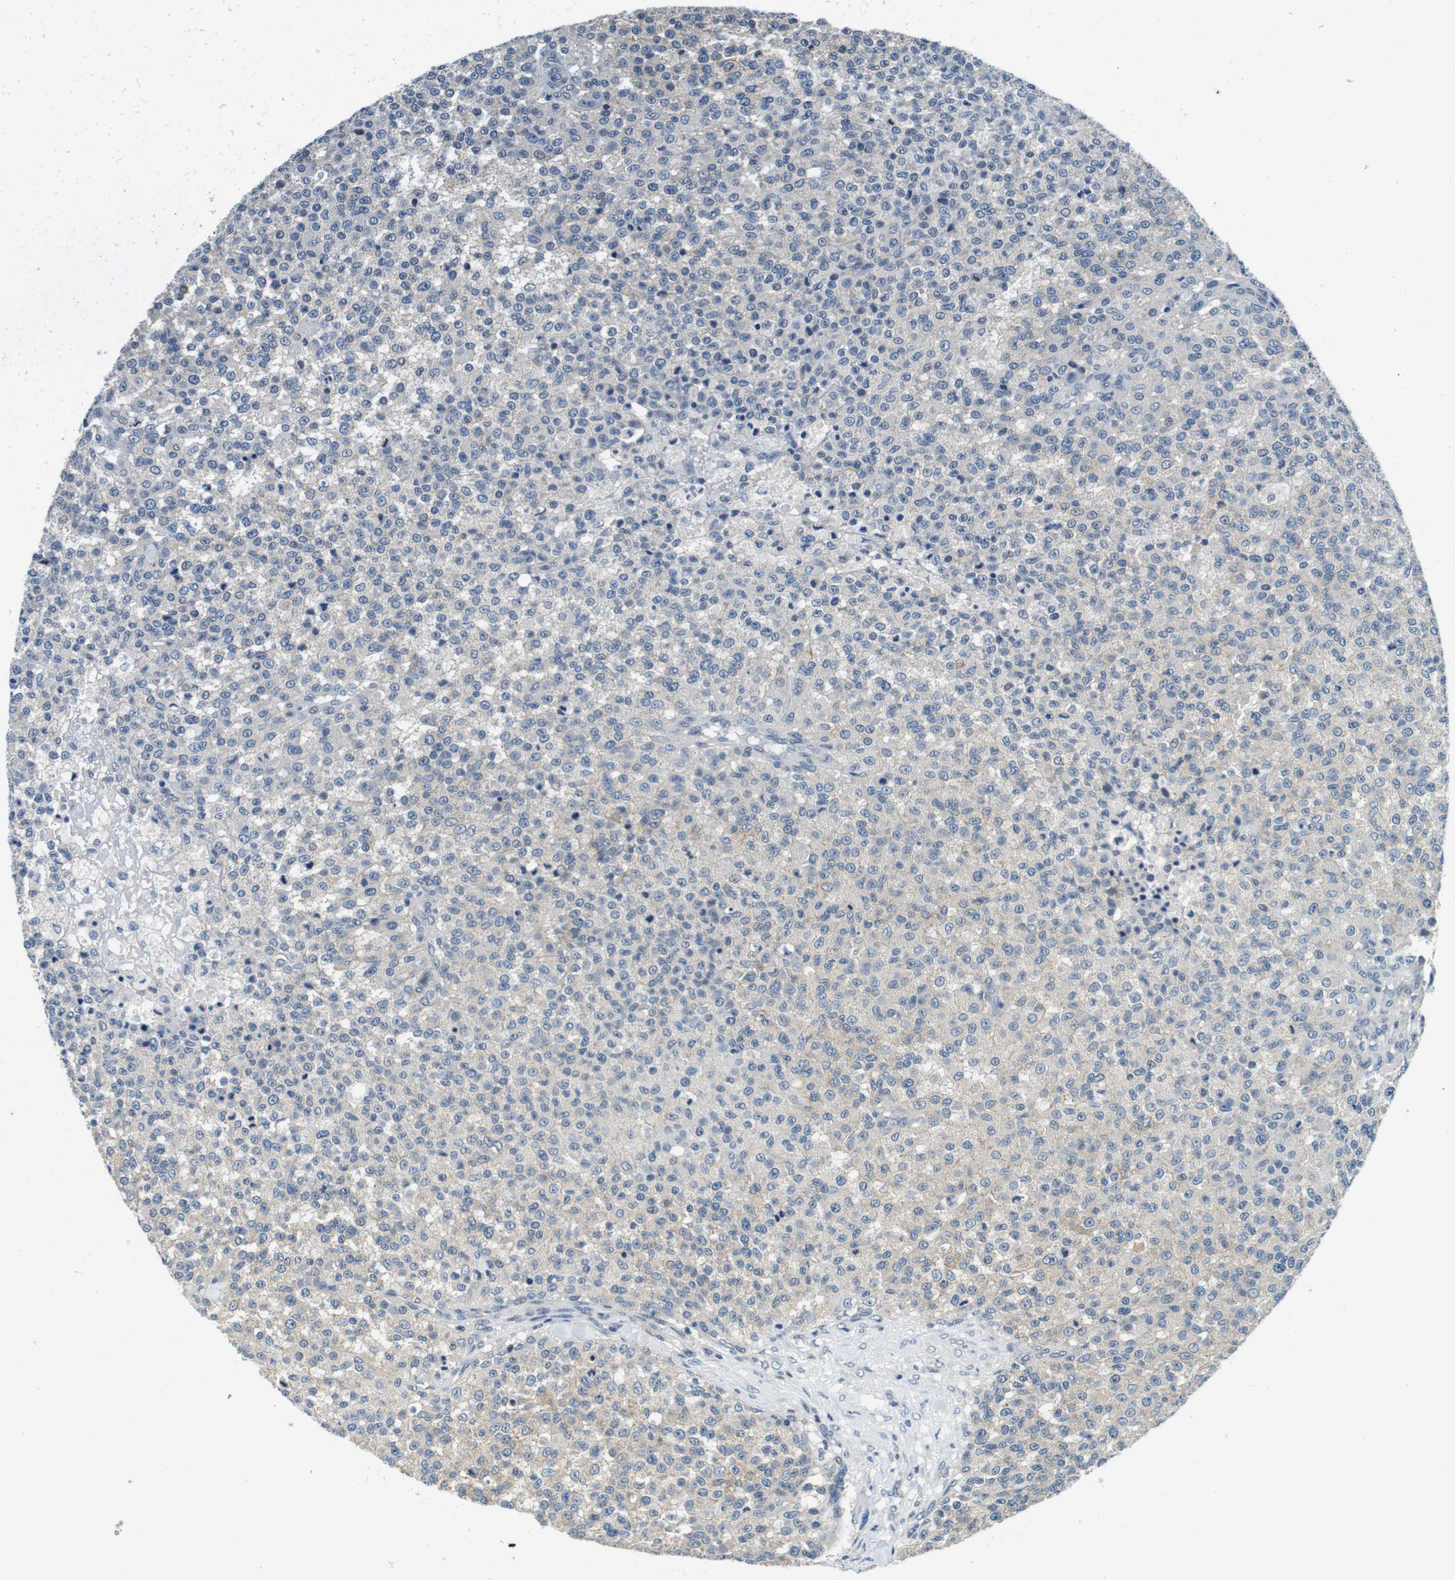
{"staining": {"intensity": "weak", "quantity": "<25%", "location": "cytoplasmic/membranous"}, "tissue": "testis cancer", "cell_type": "Tumor cells", "image_type": "cancer", "snomed": [{"axis": "morphology", "description": "Seminoma, NOS"}, {"axis": "topography", "description": "Testis"}], "caption": "Human seminoma (testis) stained for a protein using immunohistochemistry (IHC) demonstrates no staining in tumor cells.", "gene": "DTNA", "patient": {"sex": "male", "age": 59}}